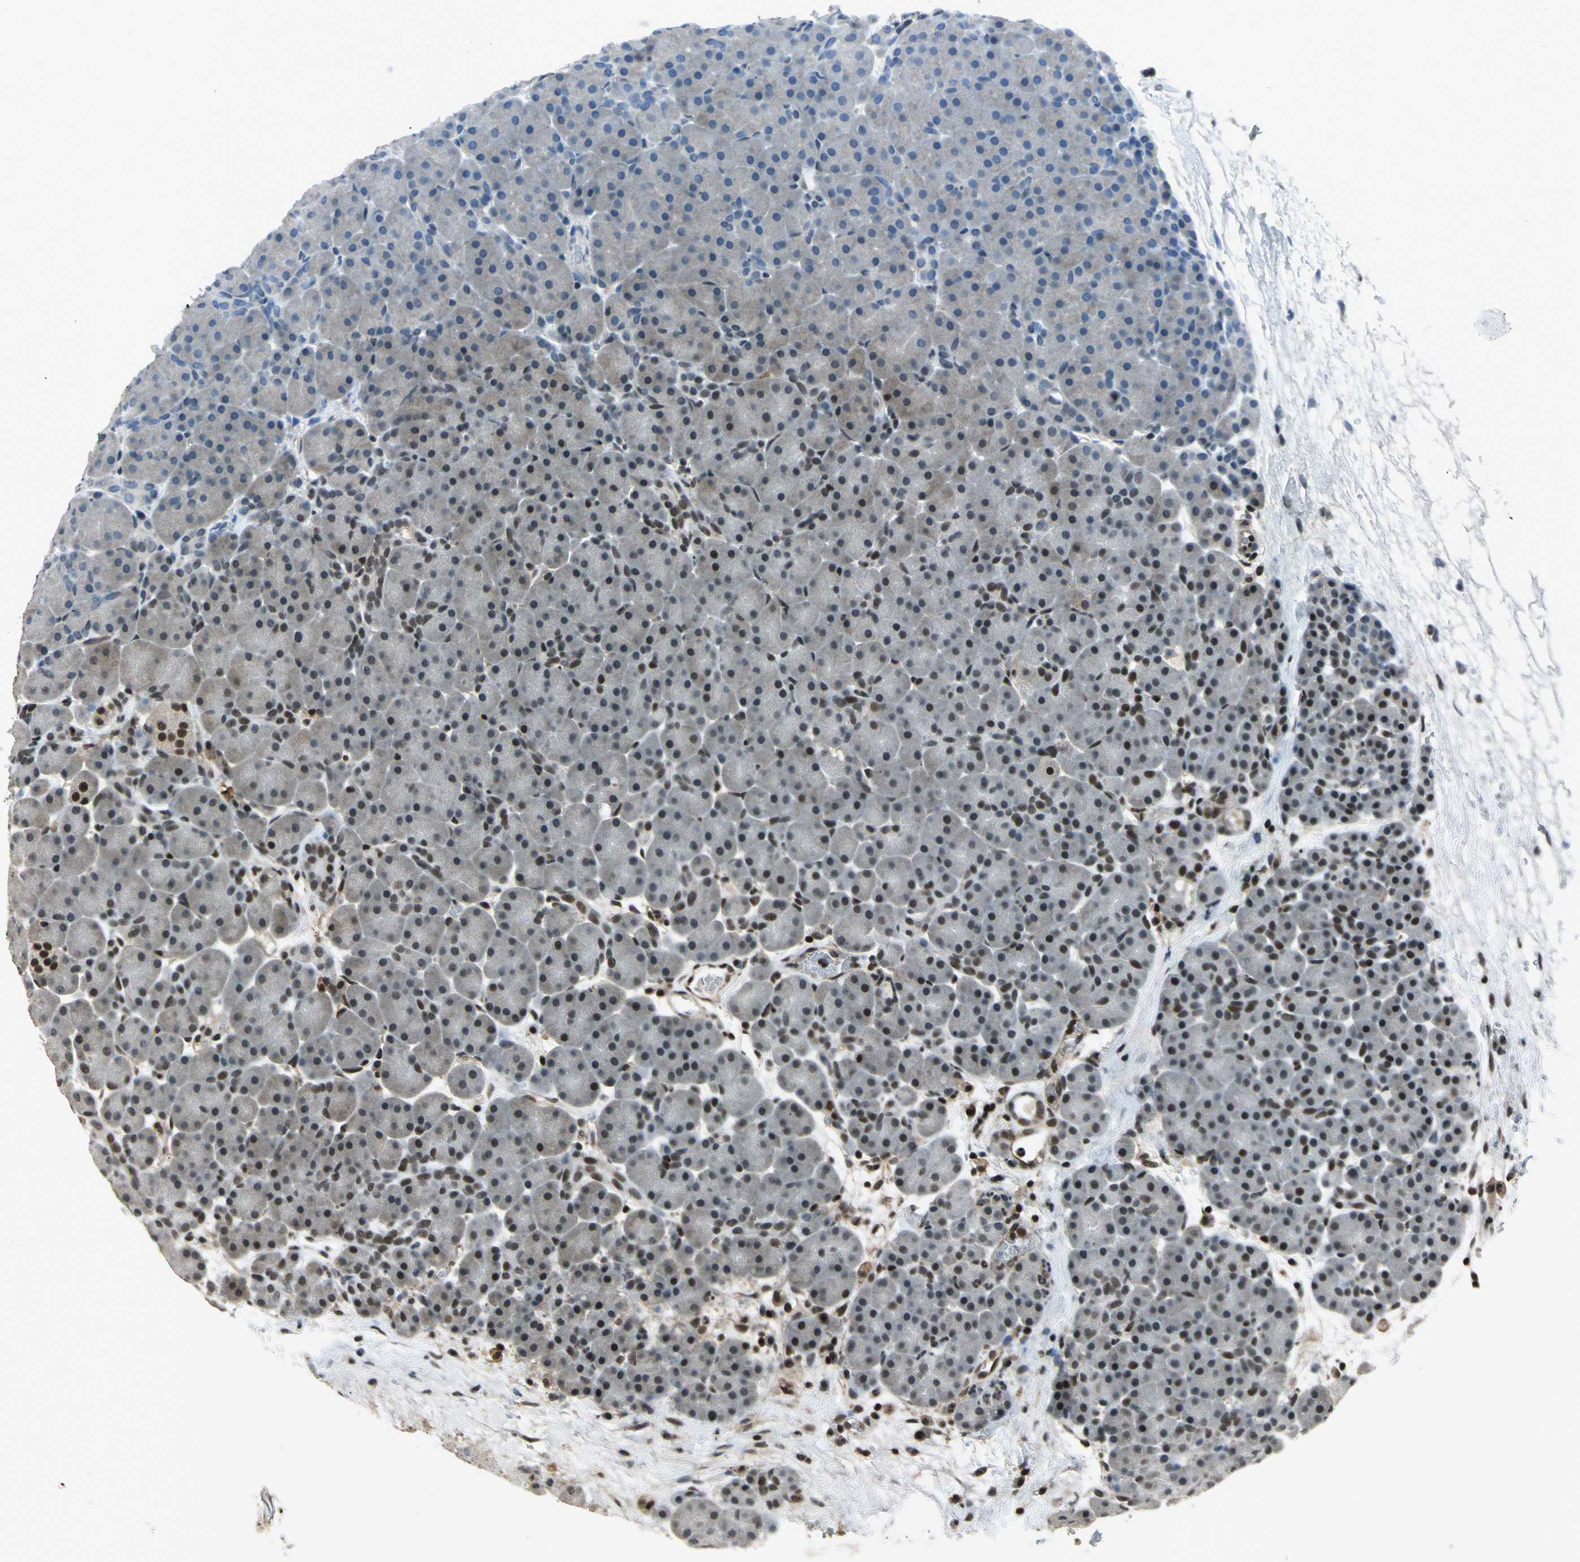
{"staining": {"intensity": "weak", "quantity": "25%-75%", "location": "cytoplasmic/membranous"}, "tissue": "pancreas", "cell_type": "Exocrine glandular cells", "image_type": "normal", "snomed": [{"axis": "morphology", "description": "Normal tissue, NOS"}, {"axis": "topography", "description": "Pancreas"}], "caption": "Pancreas was stained to show a protein in brown. There is low levels of weak cytoplasmic/membranous positivity in about 25%-75% of exocrine glandular cells. (DAB = brown stain, brightfield microscopy at high magnification).", "gene": "NR2C2", "patient": {"sex": "male", "age": 66}}